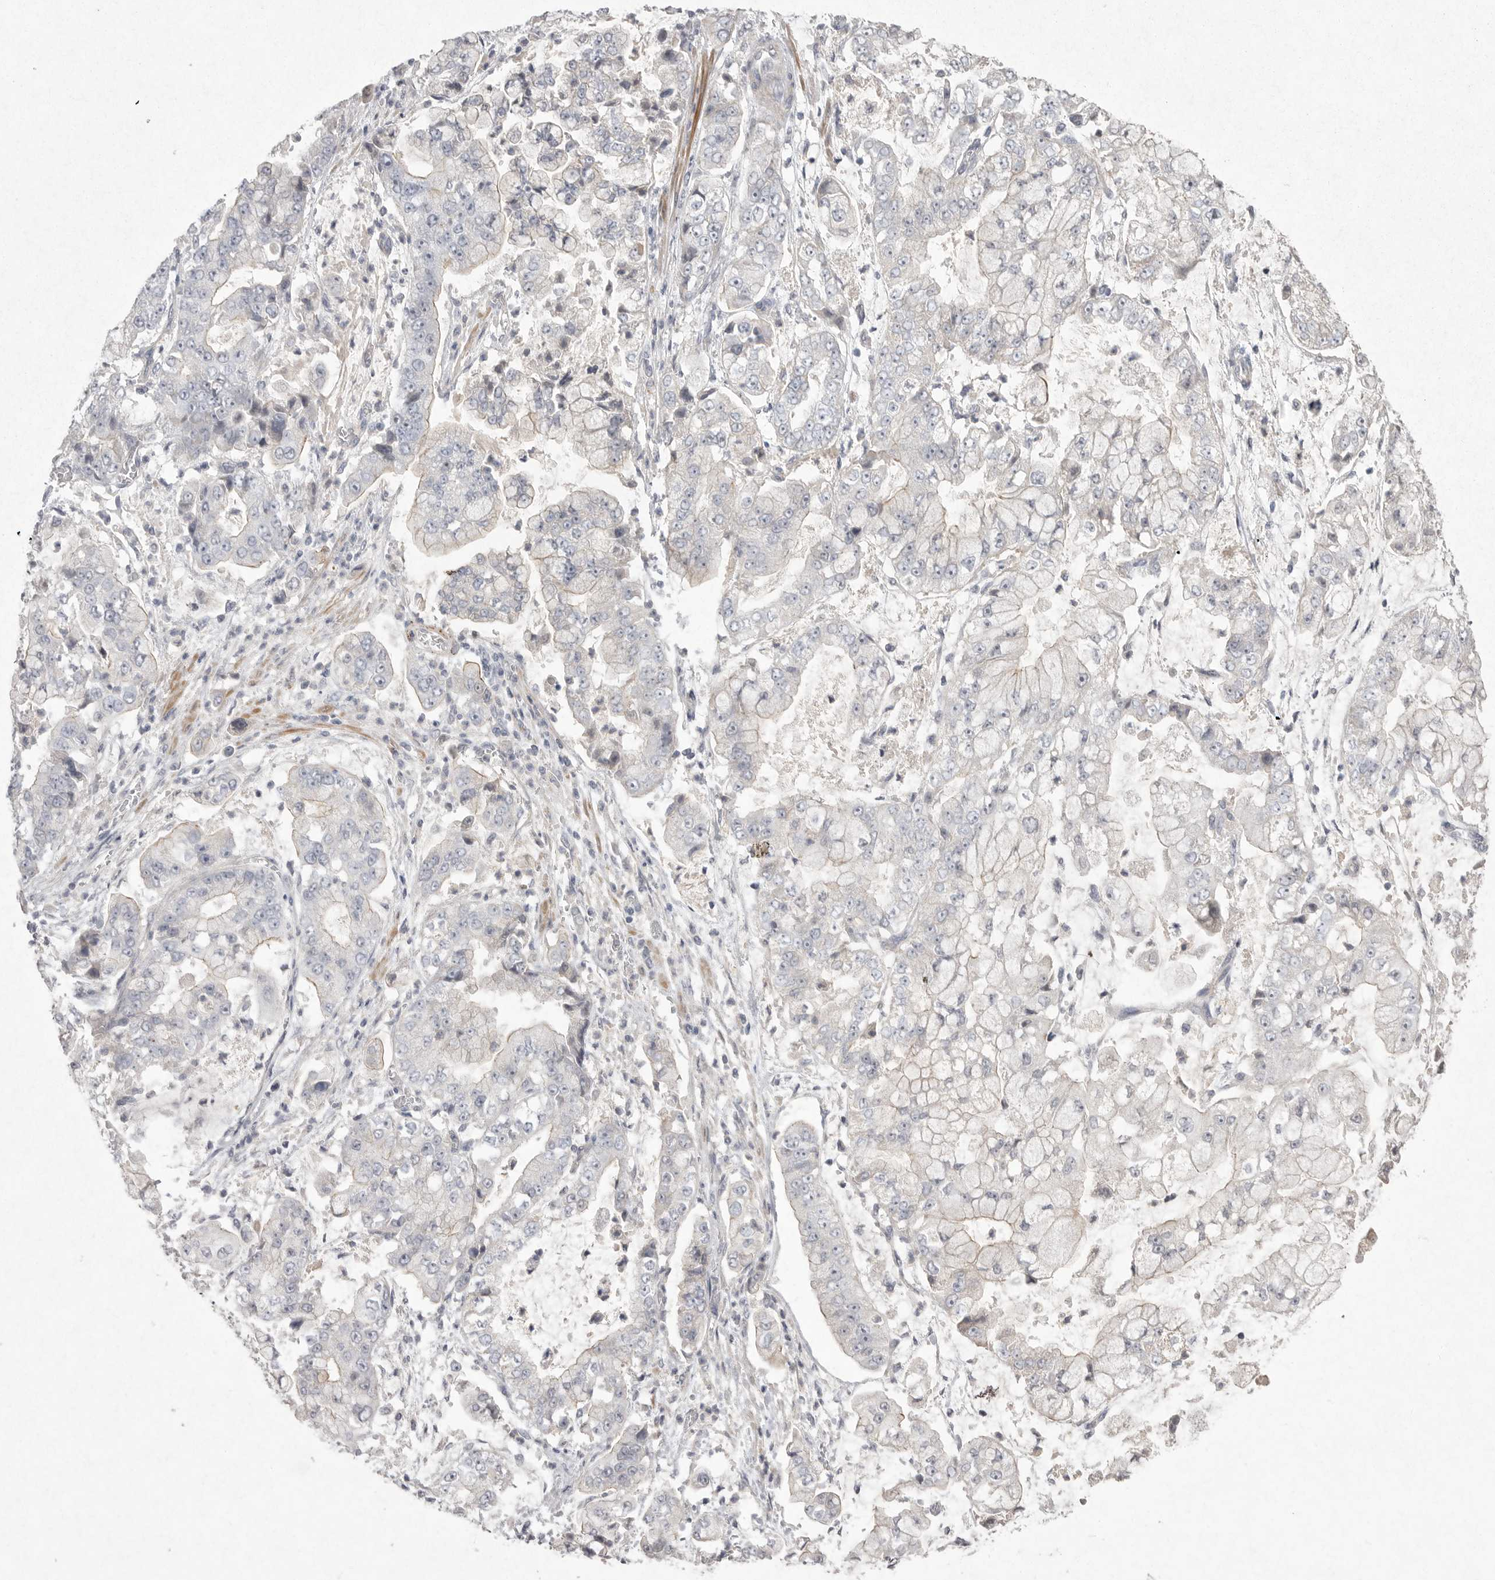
{"staining": {"intensity": "negative", "quantity": "none", "location": "none"}, "tissue": "stomach cancer", "cell_type": "Tumor cells", "image_type": "cancer", "snomed": [{"axis": "morphology", "description": "Adenocarcinoma, NOS"}, {"axis": "topography", "description": "Stomach"}], "caption": "Immunohistochemistry of human stomach cancer (adenocarcinoma) exhibits no positivity in tumor cells.", "gene": "VANGL2", "patient": {"sex": "male", "age": 76}}